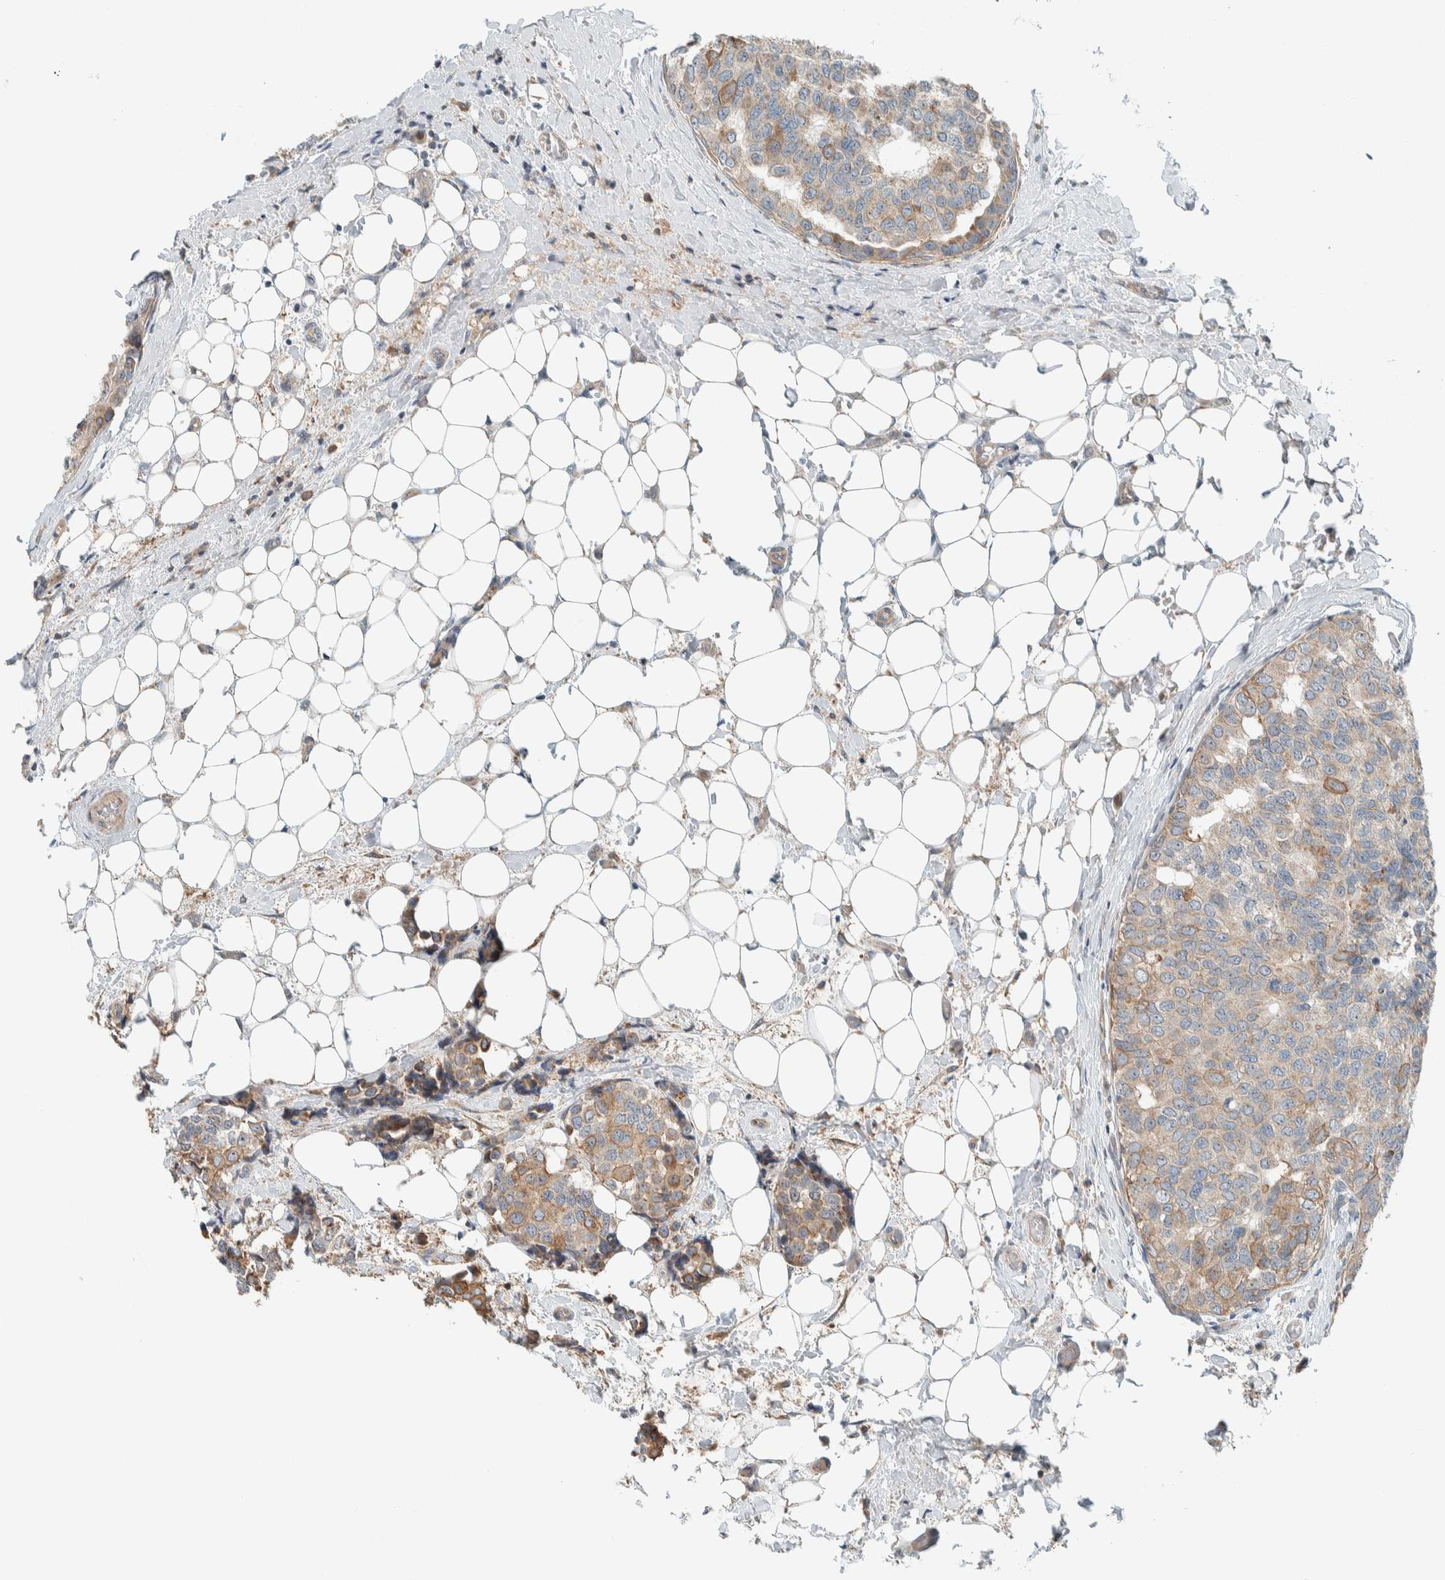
{"staining": {"intensity": "moderate", "quantity": ">75%", "location": "cytoplasmic/membranous"}, "tissue": "breast cancer", "cell_type": "Tumor cells", "image_type": "cancer", "snomed": [{"axis": "morphology", "description": "Normal tissue, NOS"}, {"axis": "morphology", "description": "Duct carcinoma"}, {"axis": "topography", "description": "Breast"}], "caption": "IHC micrograph of neoplastic tissue: human breast cancer stained using IHC reveals medium levels of moderate protein expression localized specifically in the cytoplasmic/membranous of tumor cells, appearing as a cytoplasmic/membranous brown color.", "gene": "SLFN12L", "patient": {"sex": "female", "age": 43}}